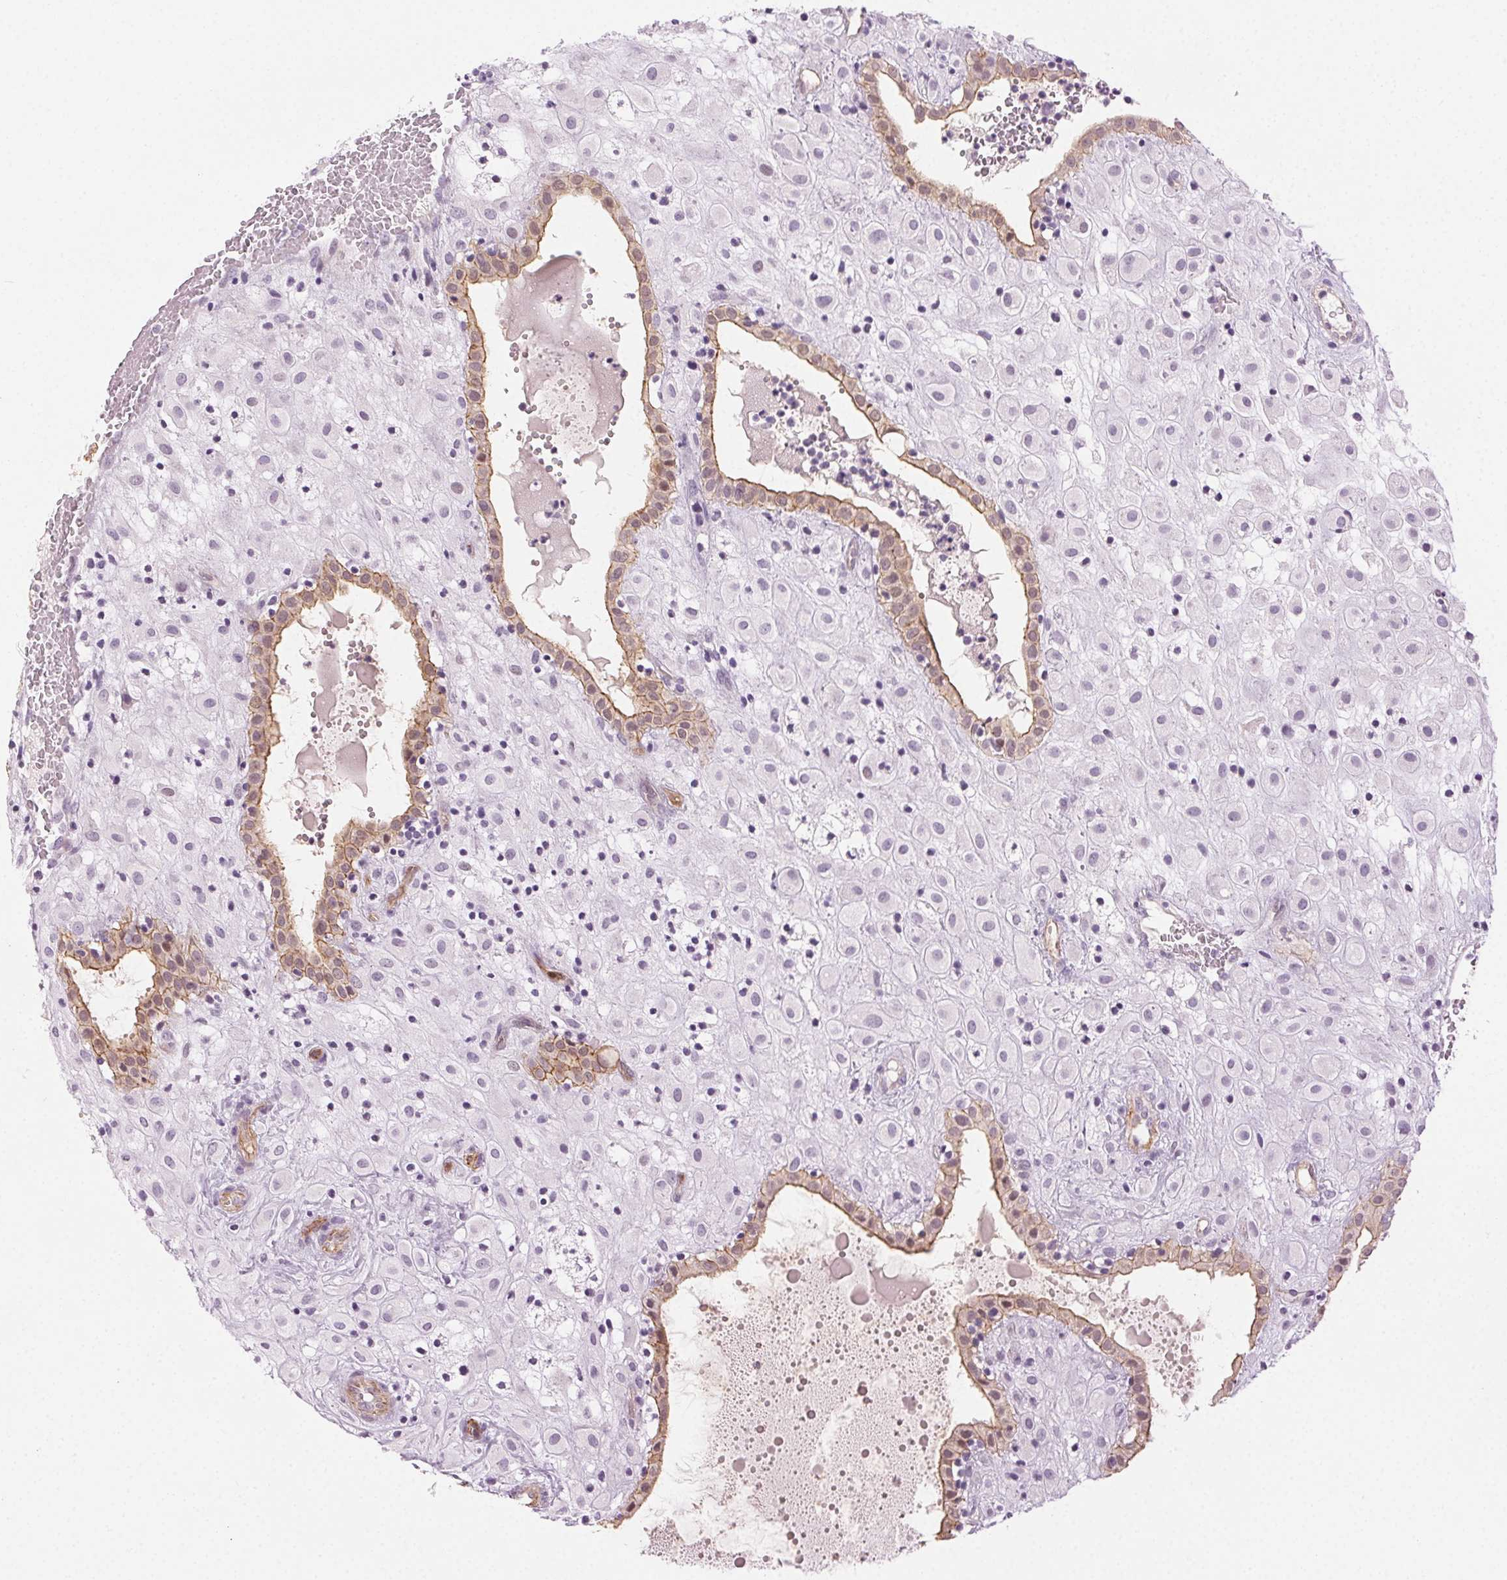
{"staining": {"intensity": "negative", "quantity": "none", "location": "none"}, "tissue": "placenta", "cell_type": "Decidual cells", "image_type": "normal", "snomed": [{"axis": "morphology", "description": "Normal tissue, NOS"}, {"axis": "topography", "description": "Placenta"}], "caption": "This is an immunohistochemistry histopathology image of normal human placenta. There is no positivity in decidual cells.", "gene": "AIF1L", "patient": {"sex": "female", "age": 24}}